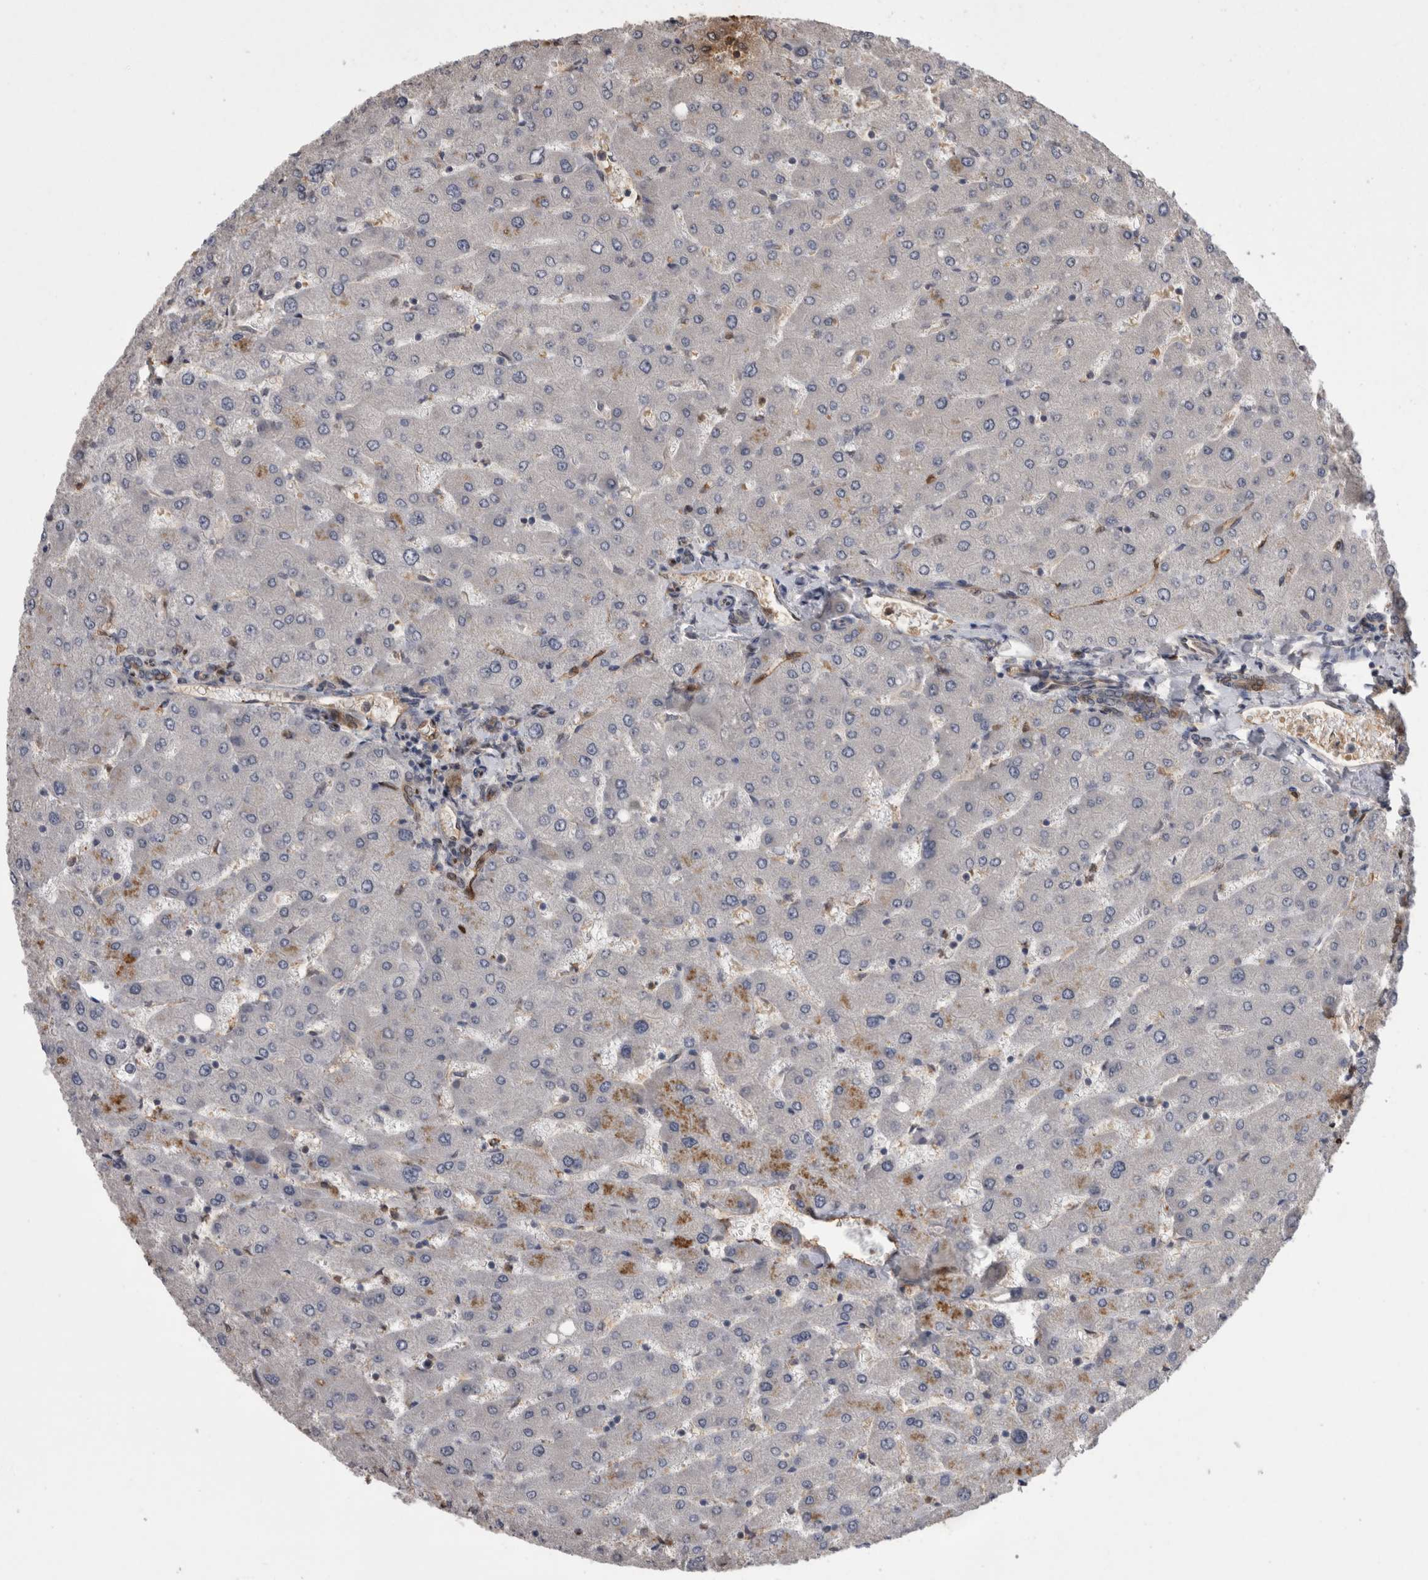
{"staining": {"intensity": "moderate", "quantity": "<25%", "location": "cytoplasmic/membranous,nuclear"}, "tissue": "liver", "cell_type": "Cholangiocytes", "image_type": "normal", "snomed": [{"axis": "morphology", "description": "Normal tissue, NOS"}, {"axis": "topography", "description": "Liver"}], "caption": "This histopathology image exhibits normal liver stained with IHC to label a protein in brown. The cytoplasmic/membranous,nuclear of cholangiocytes show moderate positivity for the protein. Nuclei are counter-stained blue.", "gene": "LXN", "patient": {"sex": "male", "age": 55}}